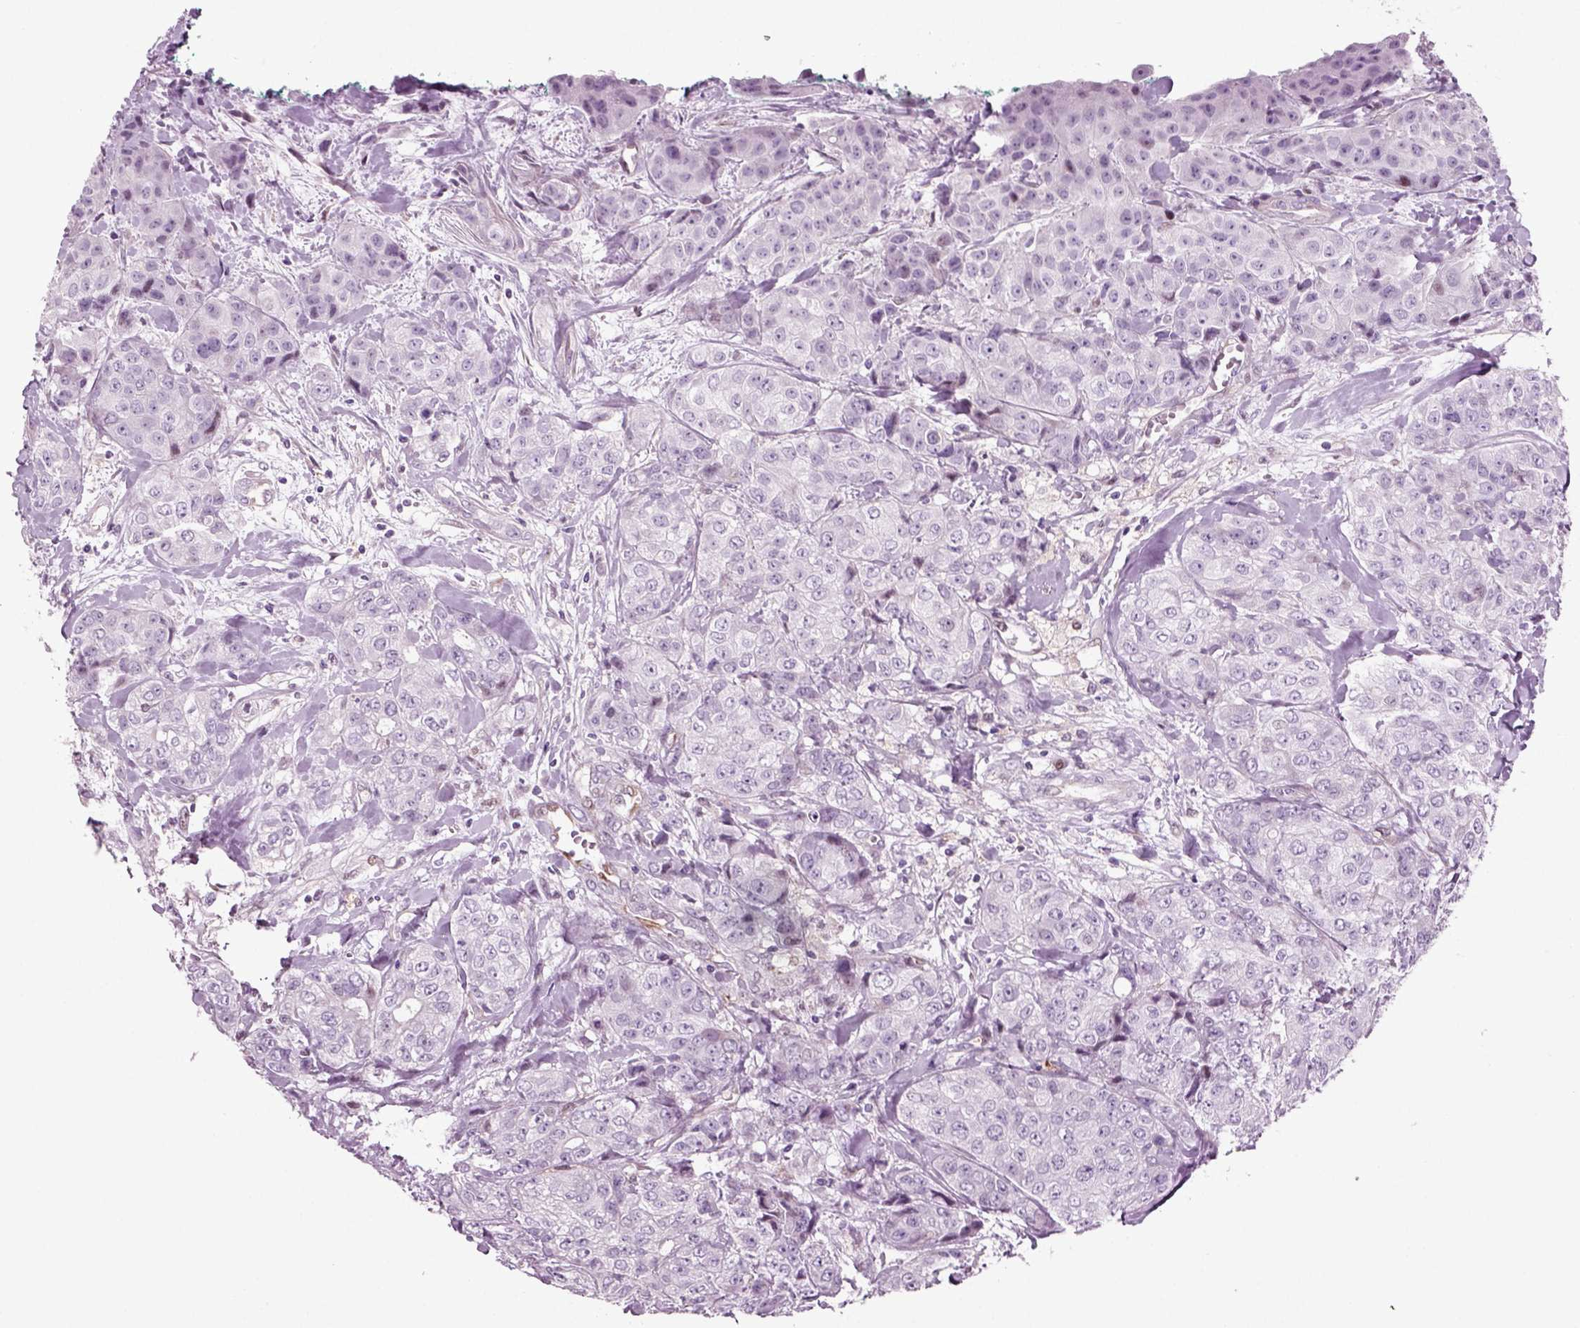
{"staining": {"intensity": "negative", "quantity": "none", "location": "none"}, "tissue": "breast cancer", "cell_type": "Tumor cells", "image_type": "cancer", "snomed": [{"axis": "morphology", "description": "Duct carcinoma"}, {"axis": "topography", "description": "Breast"}], "caption": "Tumor cells show no significant positivity in breast invasive ductal carcinoma.", "gene": "ARID3A", "patient": {"sex": "female", "age": 43}}